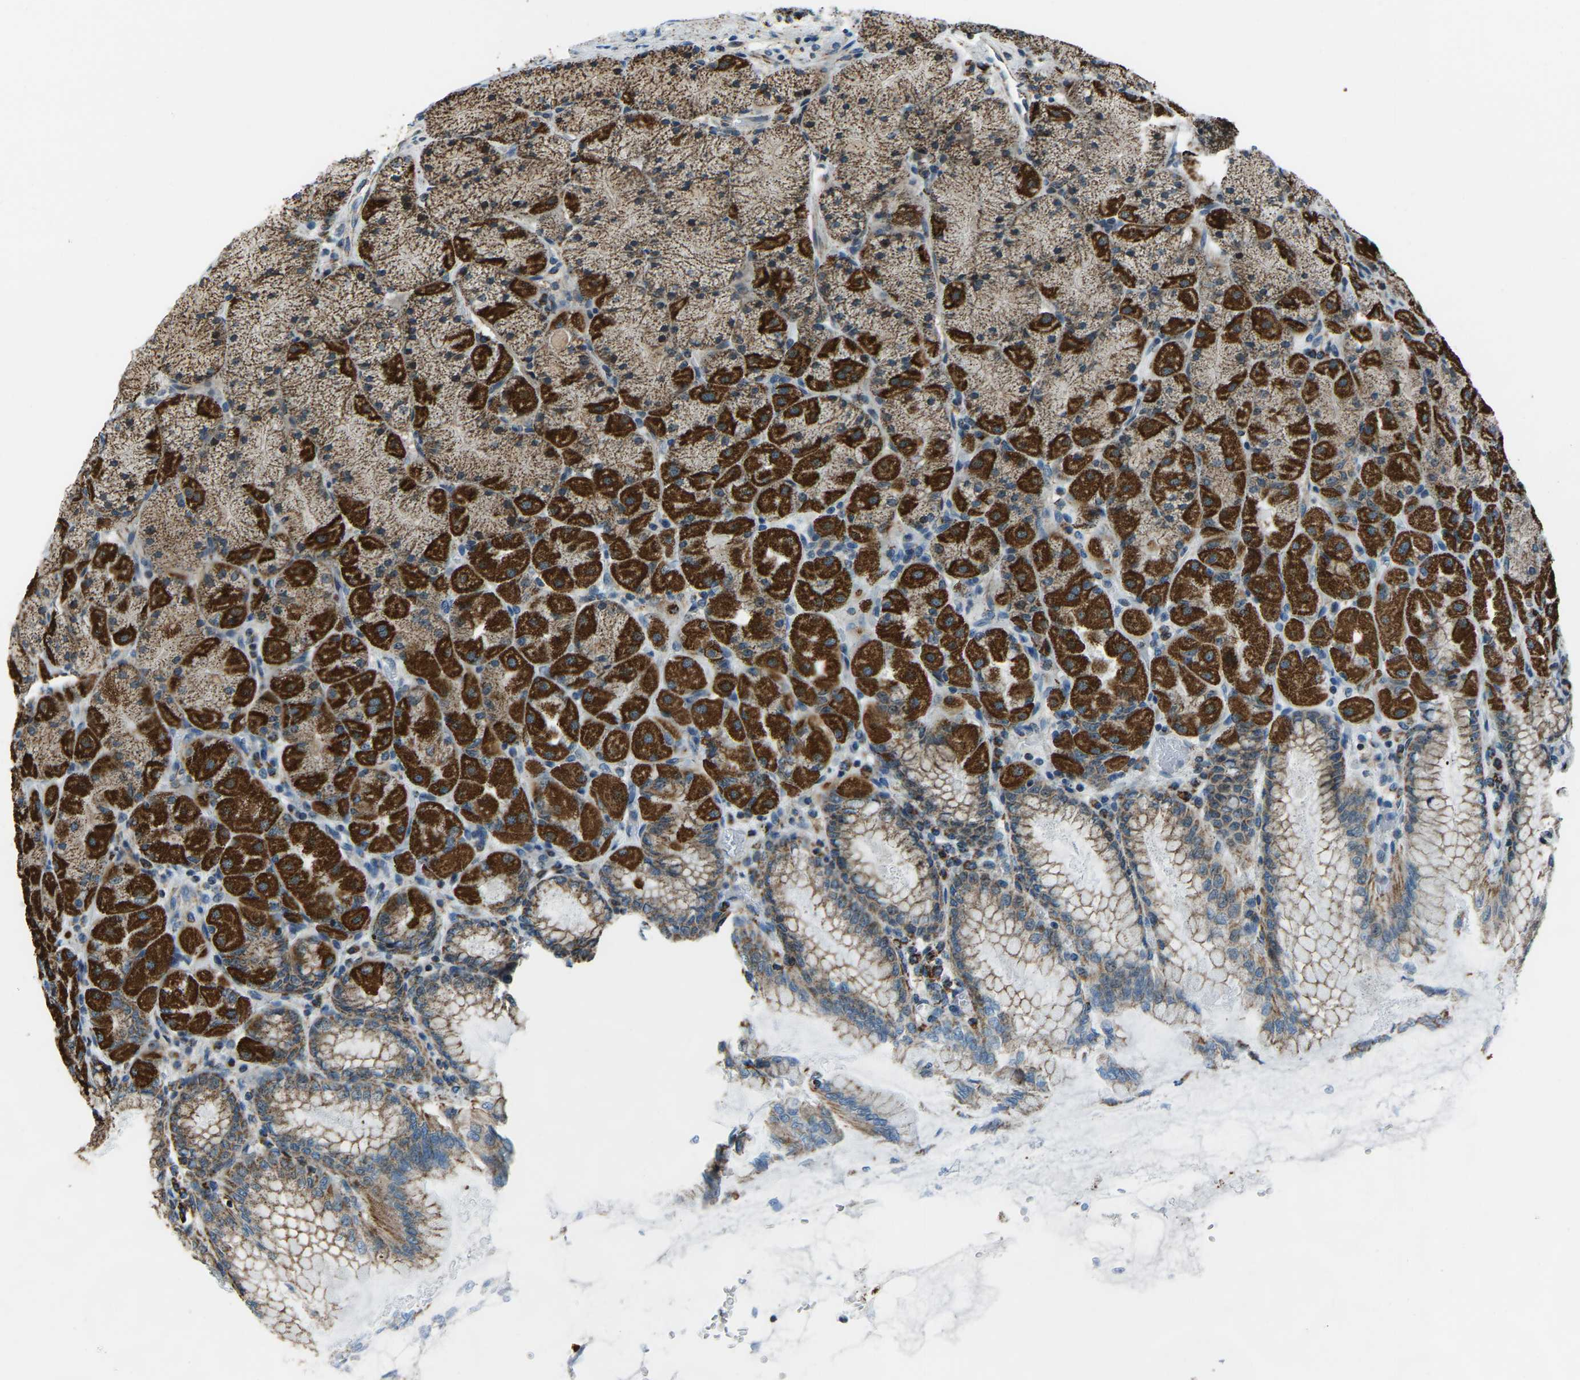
{"staining": {"intensity": "strong", "quantity": ">75%", "location": "cytoplasmic/membranous"}, "tissue": "stomach", "cell_type": "Glandular cells", "image_type": "normal", "snomed": [{"axis": "morphology", "description": "Normal tissue, NOS"}, {"axis": "topography", "description": "Stomach, upper"}], "caption": "Unremarkable stomach was stained to show a protein in brown. There is high levels of strong cytoplasmic/membranous positivity in about >75% of glandular cells. The protein of interest is shown in brown color, while the nuclei are stained blue.", "gene": "RBM33", "patient": {"sex": "female", "age": 56}}